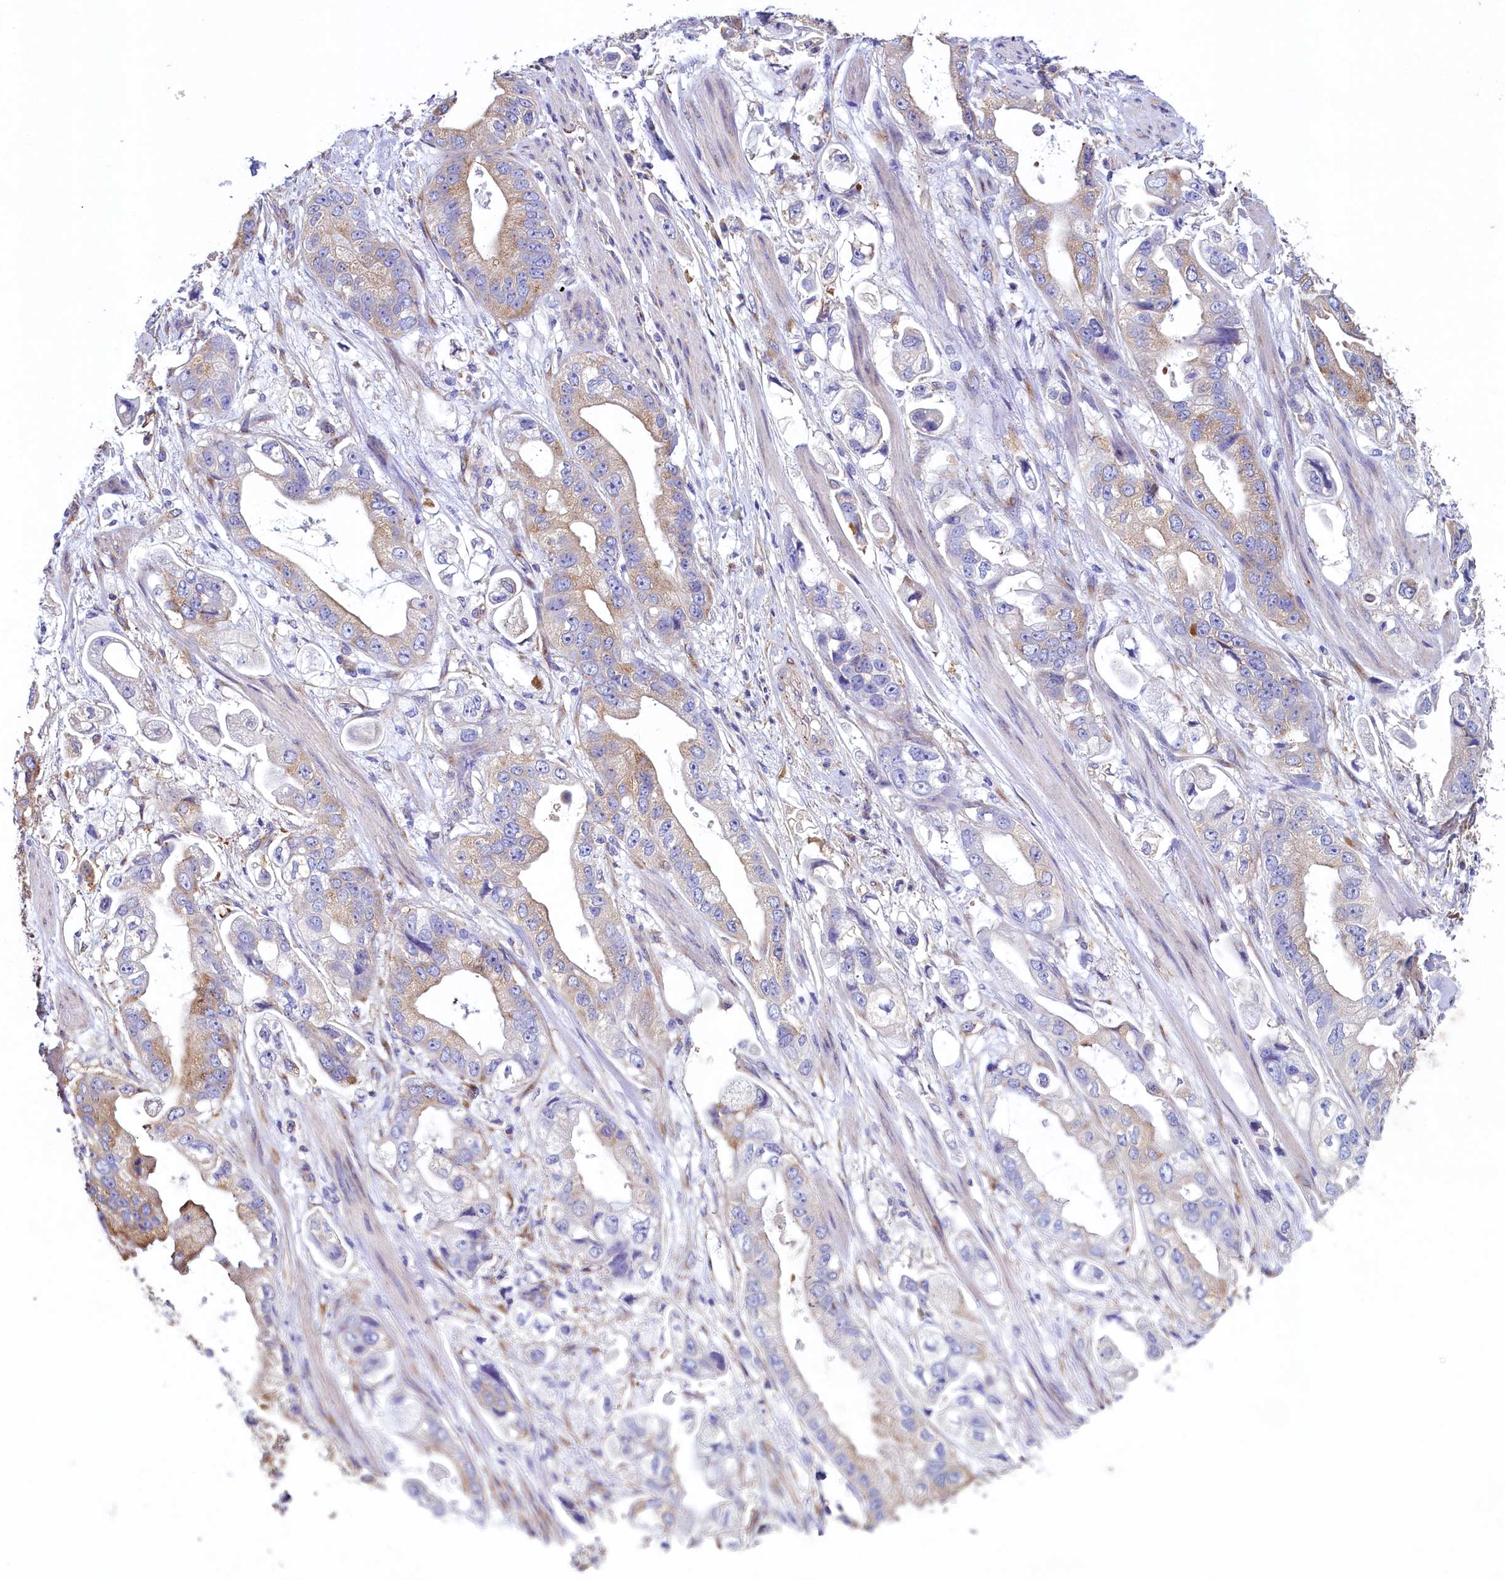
{"staining": {"intensity": "moderate", "quantity": "25%-75%", "location": "cytoplasmic/membranous"}, "tissue": "stomach cancer", "cell_type": "Tumor cells", "image_type": "cancer", "snomed": [{"axis": "morphology", "description": "Adenocarcinoma, NOS"}, {"axis": "topography", "description": "Stomach"}], "caption": "Tumor cells show moderate cytoplasmic/membranous staining in approximately 25%-75% of cells in stomach adenocarcinoma.", "gene": "GPR21", "patient": {"sex": "male", "age": 62}}